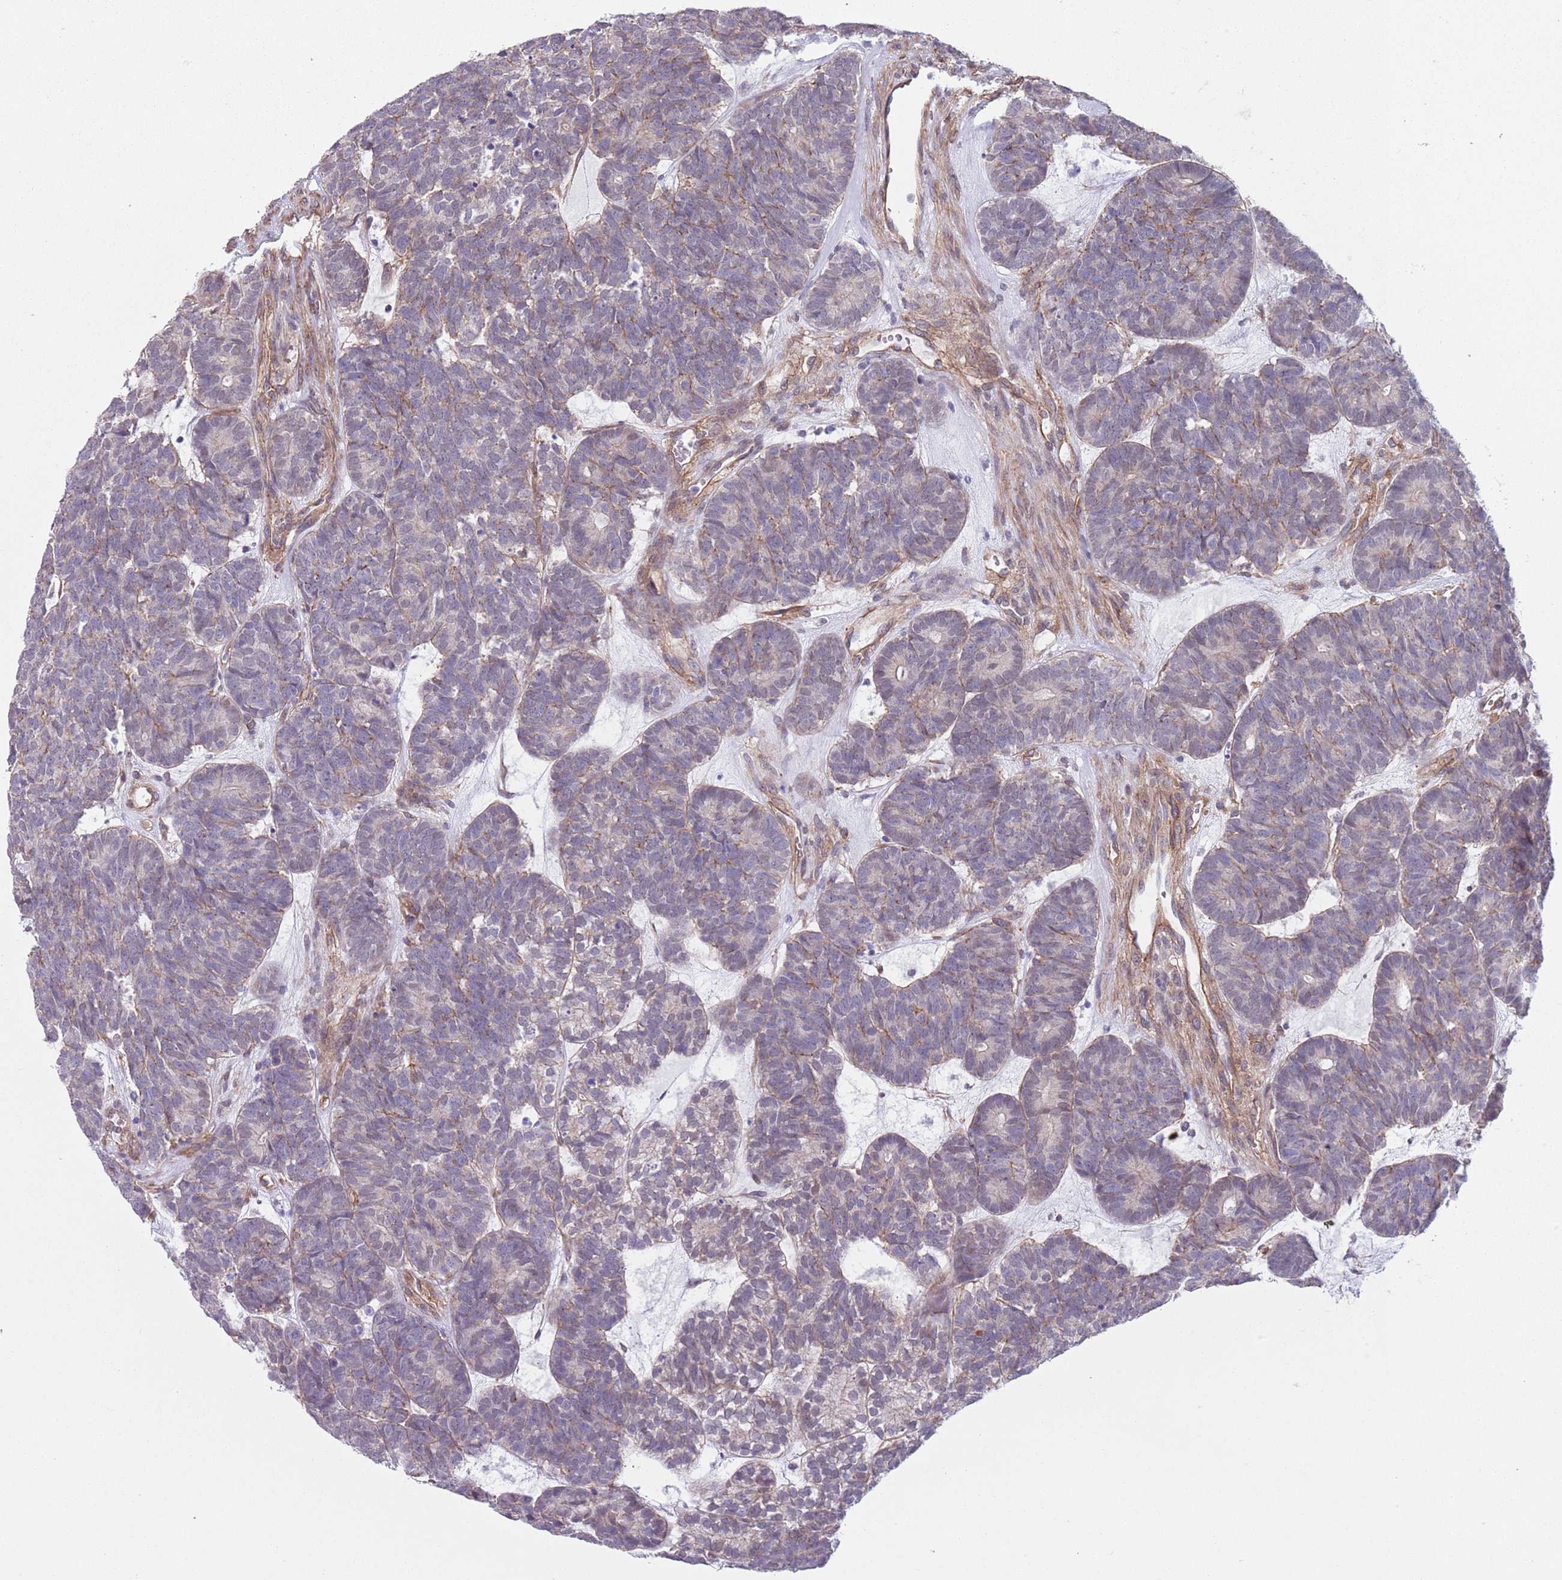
{"staining": {"intensity": "negative", "quantity": "none", "location": "none"}, "tissue": "head and neck cancer", "cell_type": "Tumor cells", "image_type": "cancer", "snomed": [{"axis": "morphology", "description": "Adenocarcinoma, NOS"}, {"axis": "topography", "description": "Head-Neck"}], "caption": "DAB (3,3'-diaminobenzidine) immunohistochemical staining of human head and neck adenocarcinoma reveals no significant staining in tumor cells. The staining was performed using DAB to visualize the protein expression in brown, while the nuclei were stained in blue with hematoxylin (Magnification: 20x).", "gene": "CREBZF", "patient": {"sex": "female", "age": 81}}